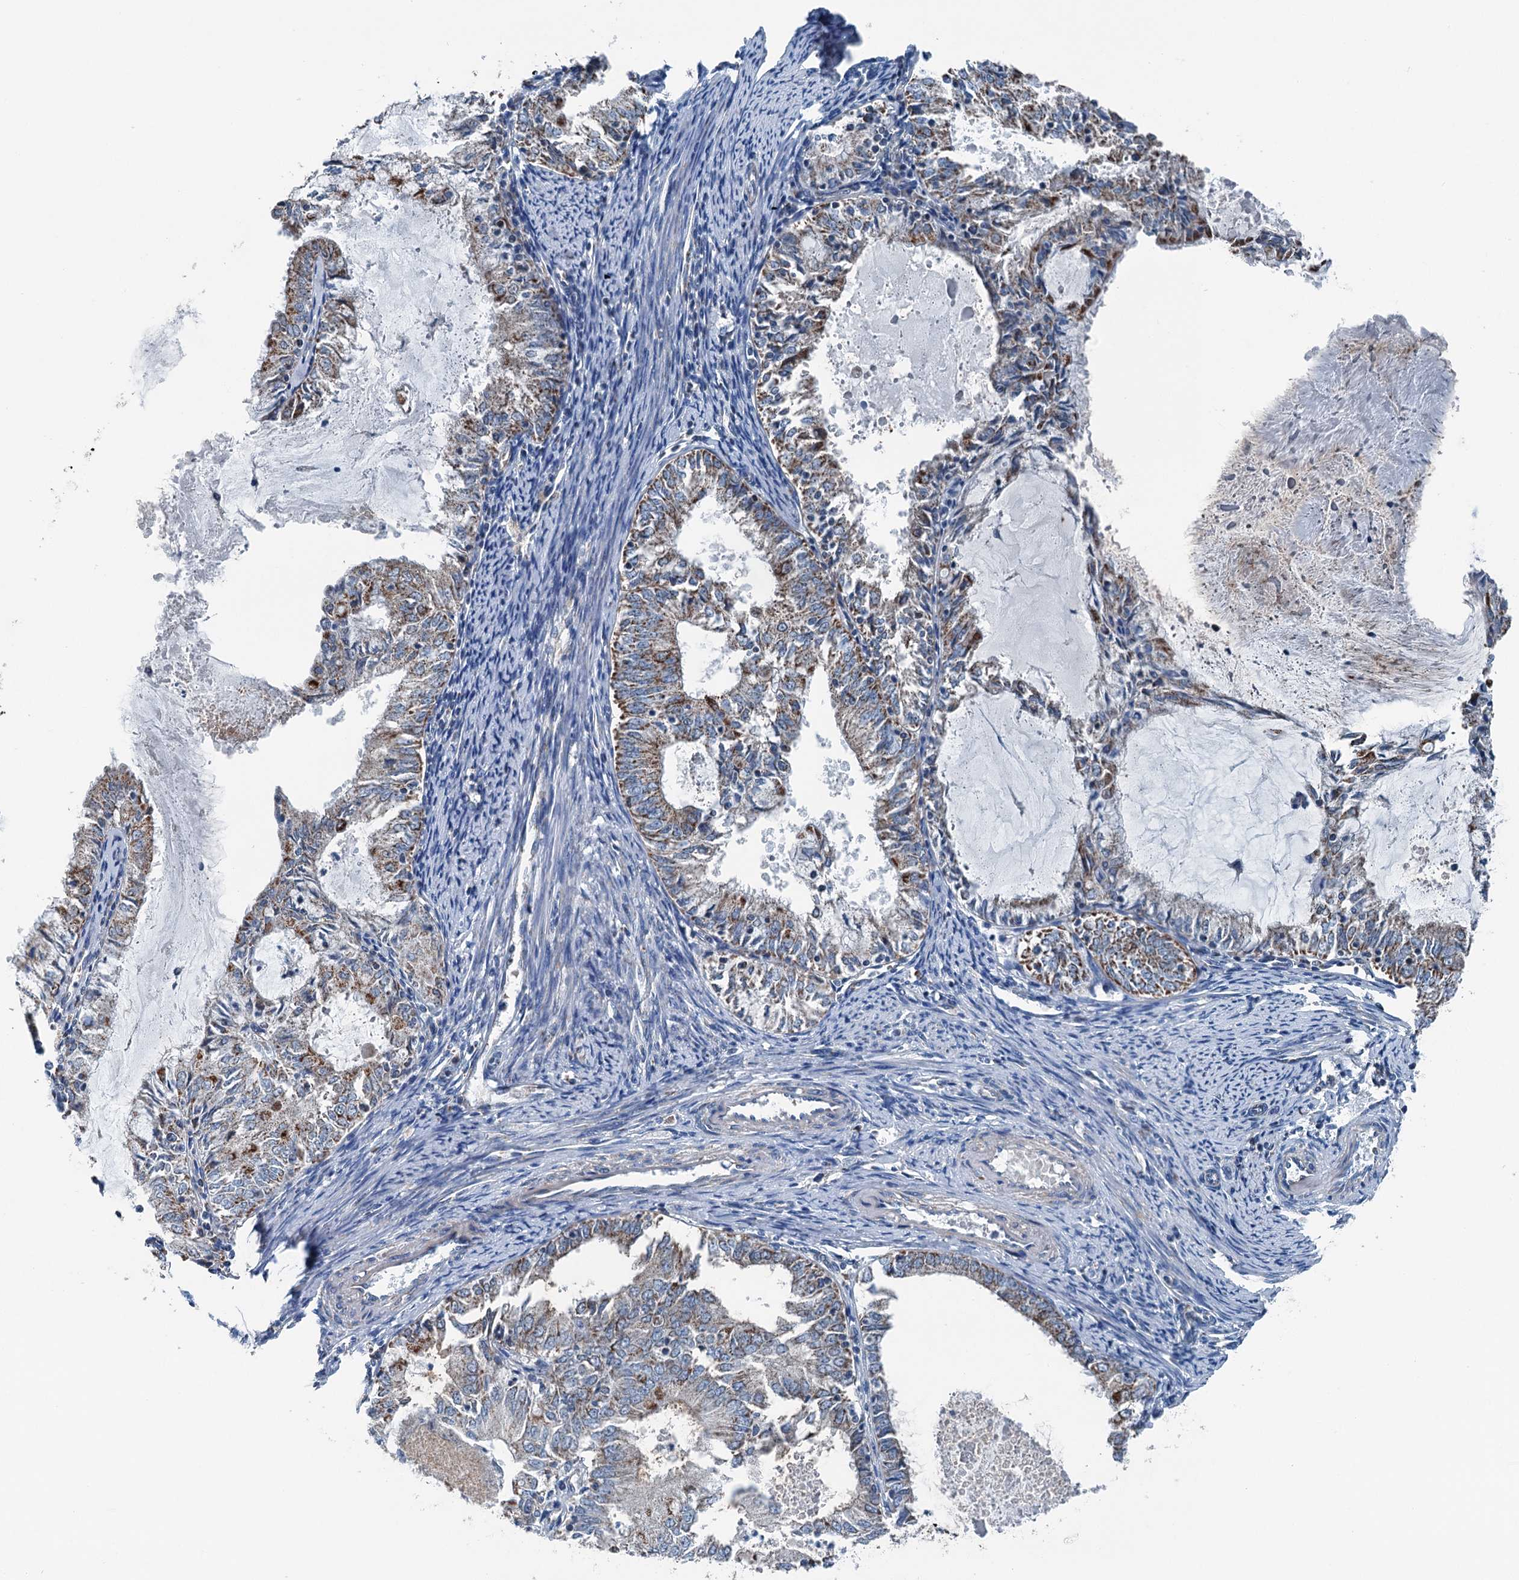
{"staining": {"intensity": "moderate", "quantity": ">75%", "location": "cytoplasmic/membranous"}, "tissue": "endometrial cancer", "cell_type": "Tumor cells", "image_type": "cancer", "snomed": [{"axis": "morphology", "description": "Adenocarcinoma, NOS"}, {"axis": "topography", "description": "Endometrium"}], "caption": "Protein analysis of adenocarcinoma (endometrial) tissue displays moderate cytoplasmic/membranous staining in about >75% of tumor cells.", "gene": "TRPT1", "patient": {"sex": "female", "age": 57}}